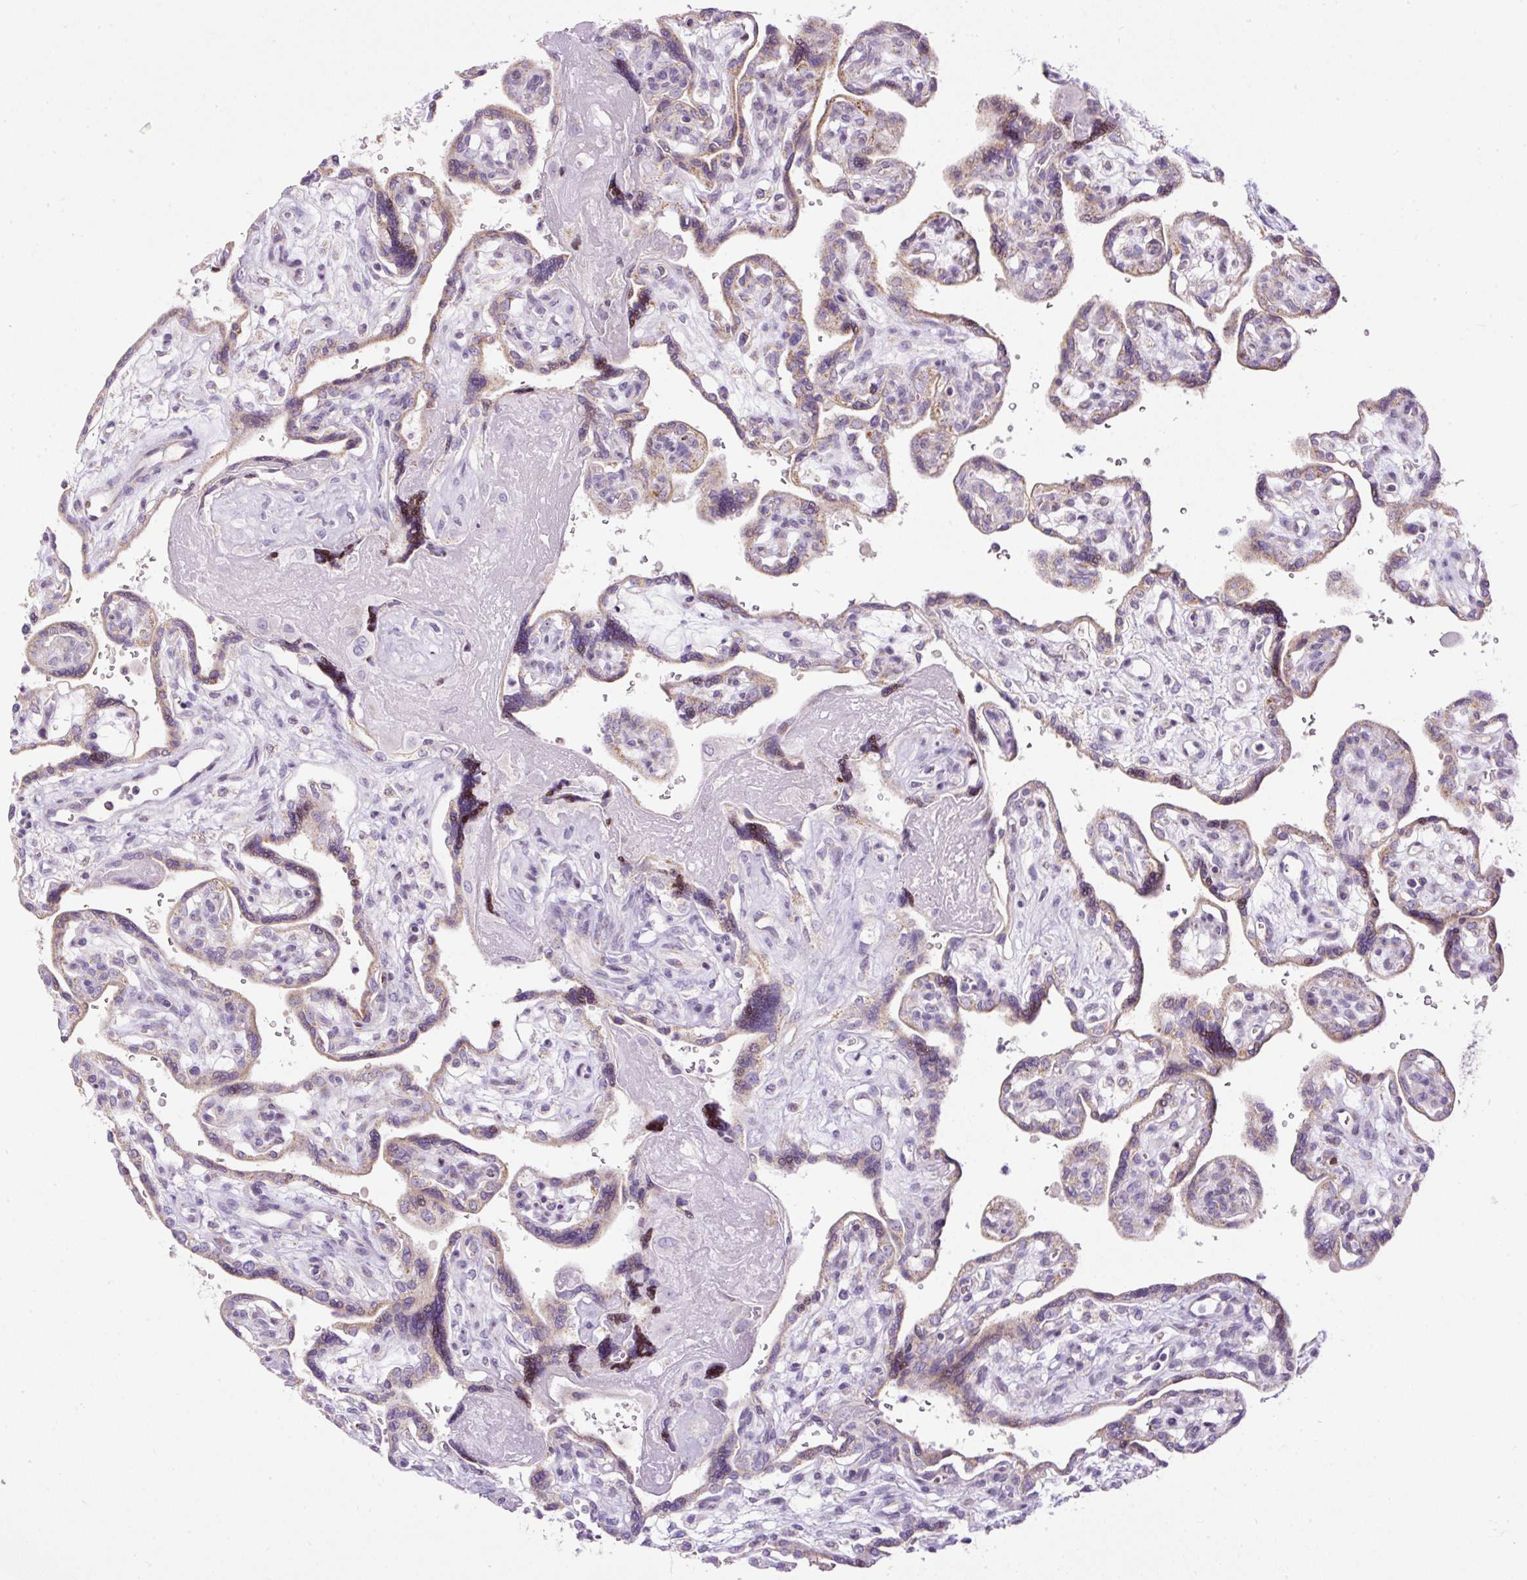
{"staining": {"intensity": "weak", "quantity": "<25%", "location": "cytoplasmic/membranous"}, "tissue": "placenta", "cell_type": "Decidual cells", "image_type": "normal", "snomed": [{"axis": "morphology", "description": "Normal tissue, NOS"}, {"axis": "topography", "description": "Placenta"}], "caption": "Placenta was stained to show a protein in brown. There is no significant expression in decidual cells. (Stains: DAB immunohistochemistry with hematoxylin counter stain, Microscopy: brightfield microscopy at high magnification).", "gene": "FMC1", "patient": {"sex": "female", "age": 39}}